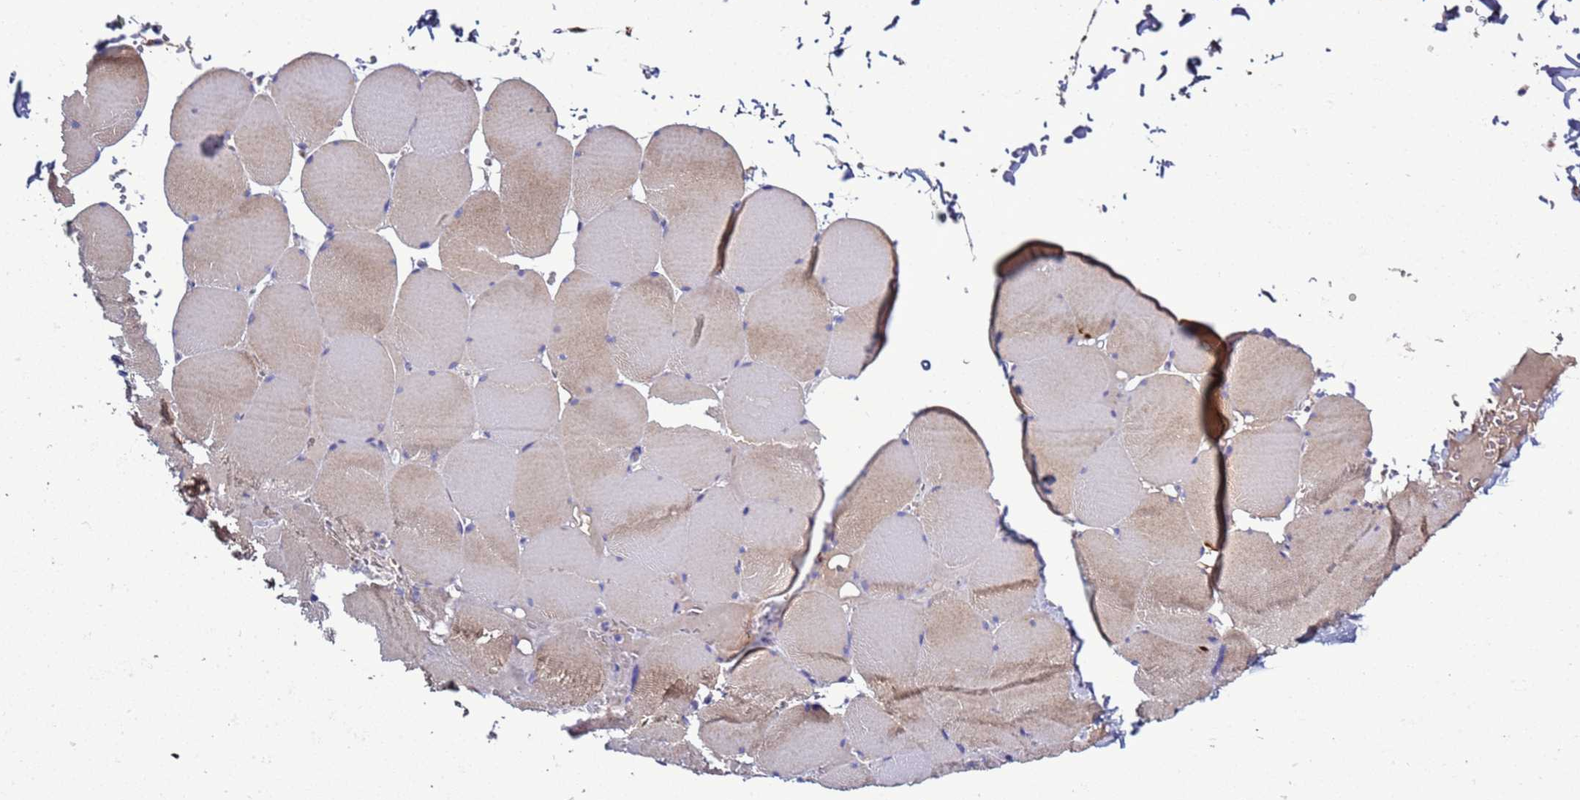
{"staining": {"intensity": "weak", "quantity": ">75%", "location": "cytoplasmic/membranous"}, "tissue": "skeletal muscle", "cell_type": "Myocytes", "image_type": "normal", "snomed": [{"axis": "morphology", "description": "Normal tissue, NOS"}, {"axis": "topography", "description": "Skeletal muscle"}, {"axis": "topography", "description": "Head-Neck"}], "caption": "An immunohistochemistry (IHC) micrograph of normal tissue is shown. Protein staining in brown labels weak cytoplasmic/membranous positivity in skeletal muscle within myocytes. (Brightfield microscopy of DAB IHC at high magnification).", "gene": "C4orf46", "patient": {"sex": "male", "age": 66}}